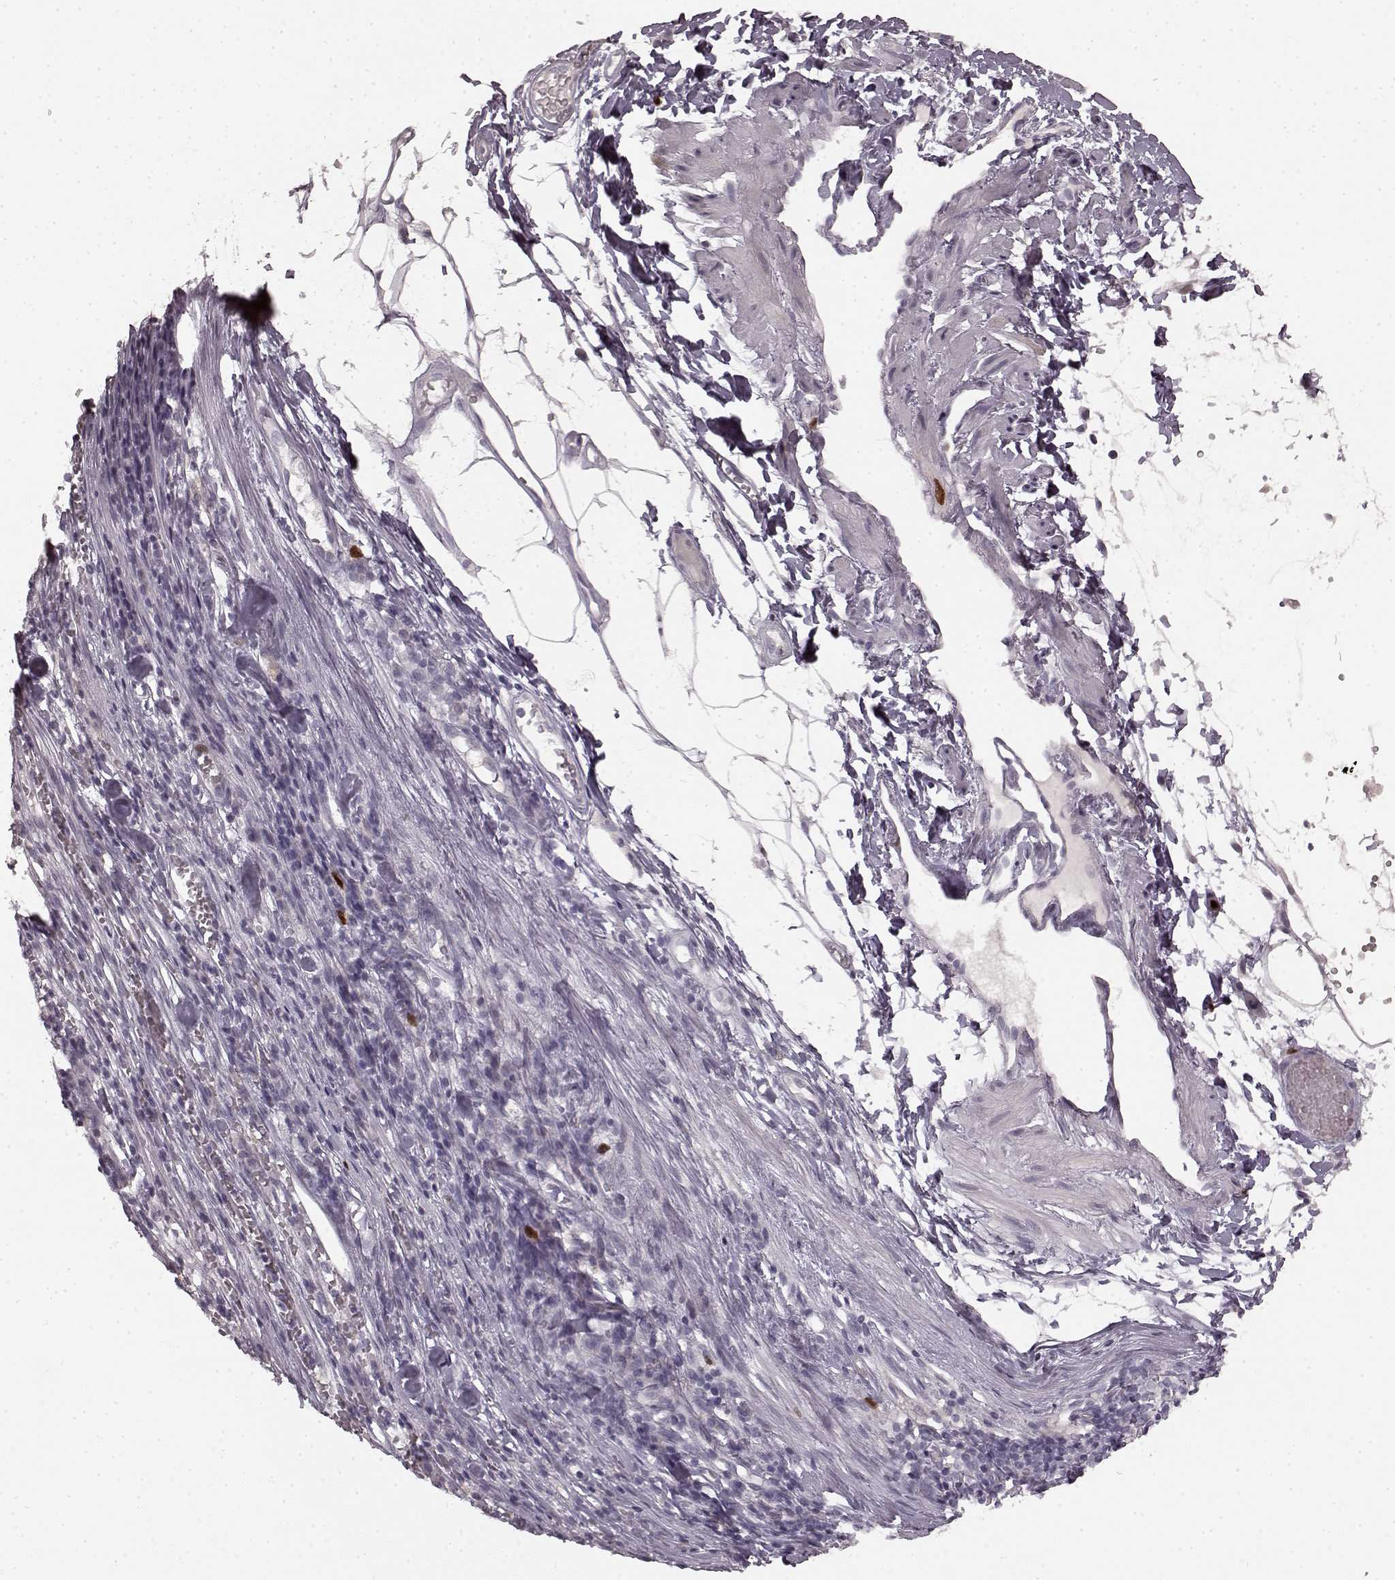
{"staining": {"intensity": "moderate", "quantity": "<25%", "location": "nuclear"}, "tissue": "melanoma", "cell_type": "Tumor cells", "image_type": "cancer", "snomed": [{"axis": "morphology", "description": "Malignant melanoma, Metastatic site"}, {"axis": "topography", "description": "Lymph node"}], "caption": "High-power microscopy captured an immunohistochemistry (IHC) histopathology image of melanoma, revealing moderate nuclear staining in about <25% of tumor cells.", "gene": "CCNA2", "patient": {"sex": "female", "age": 64}}